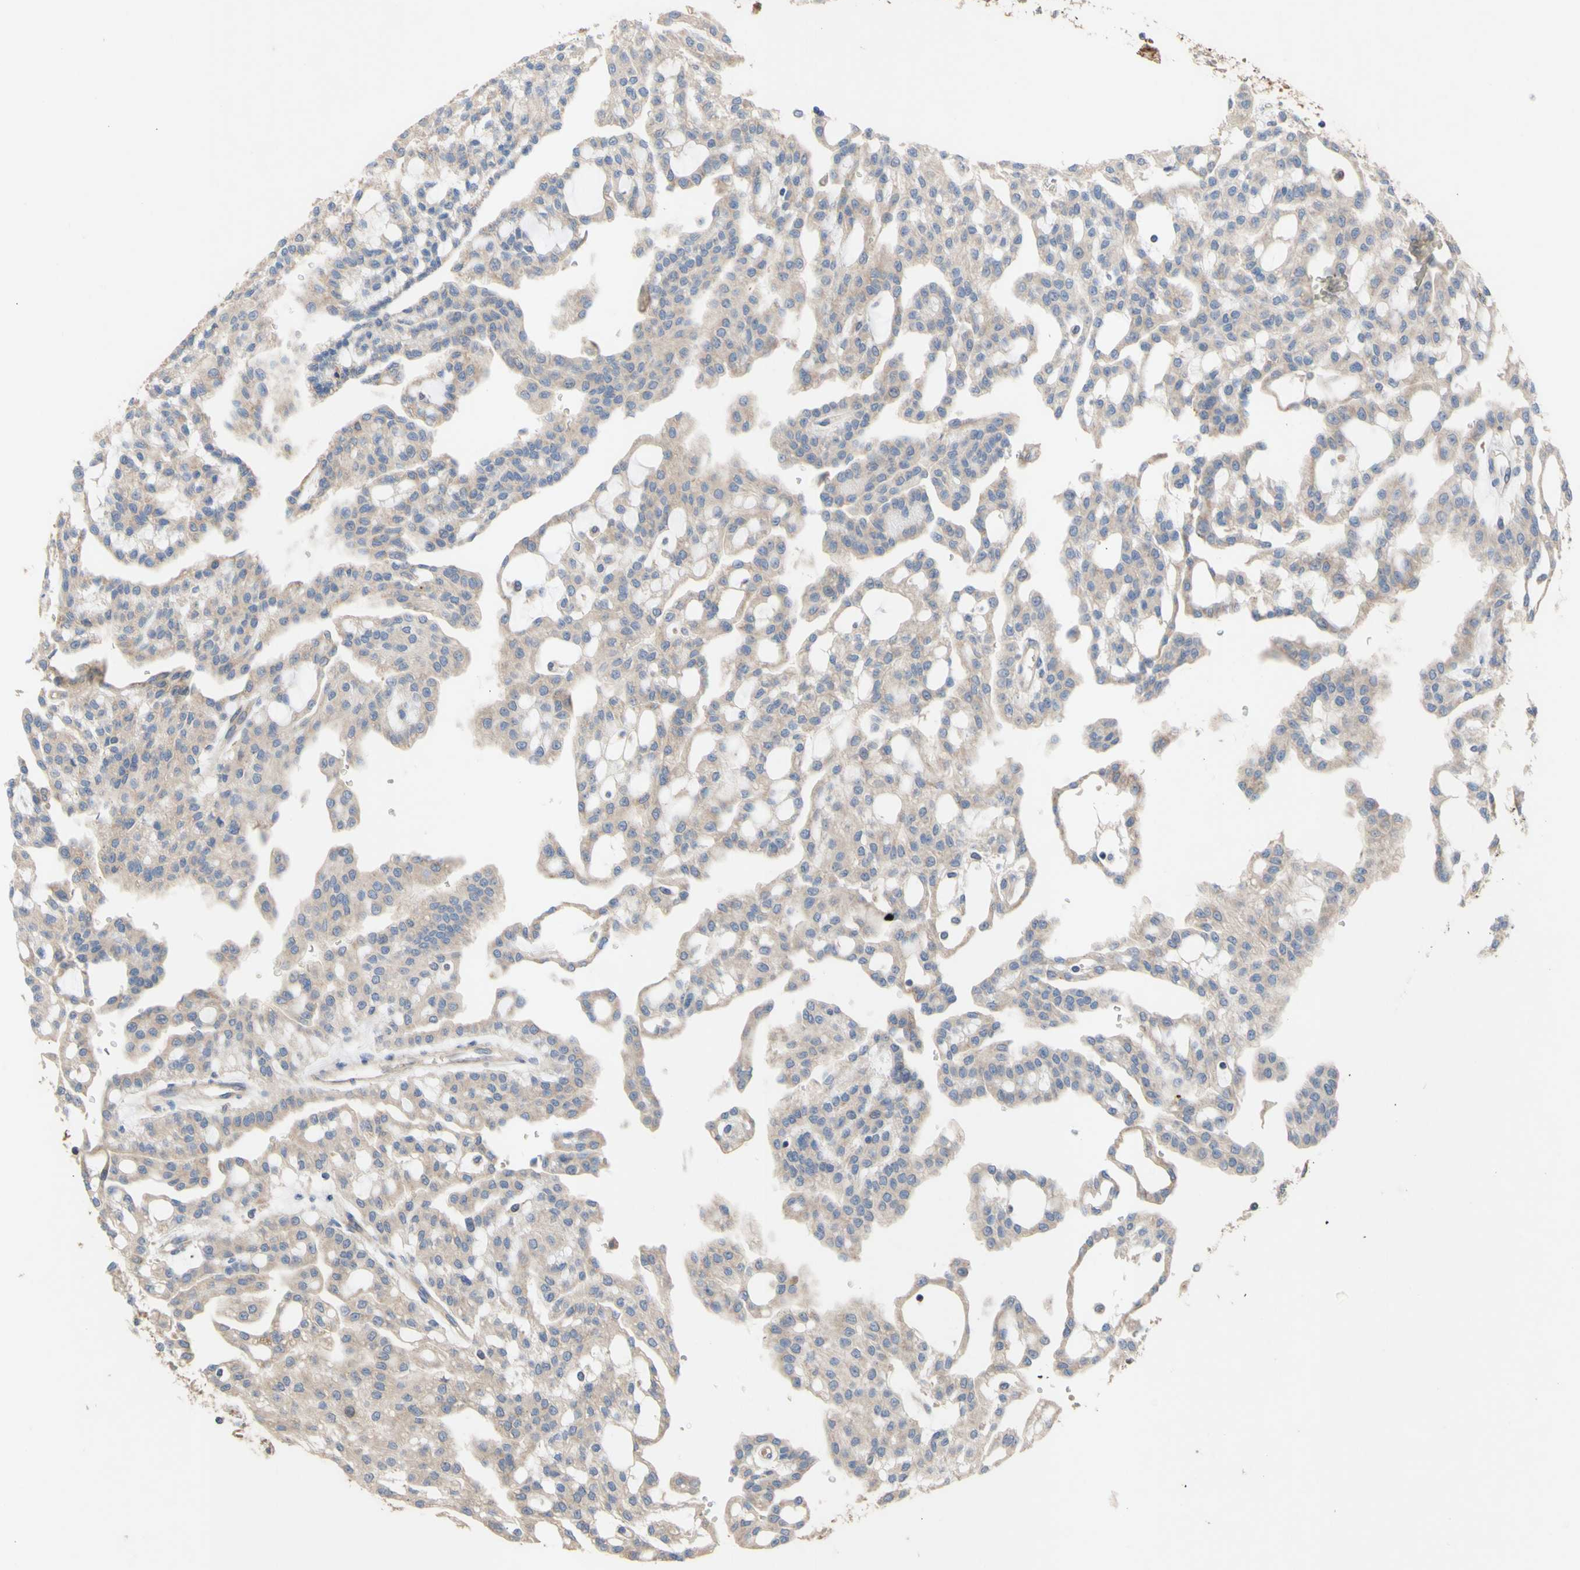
{"staining": {"intensity": "weak", "quantity": ">75%", "location": "cytoplasmic/membranous"}, "tissue": "renal cancer", "cell_type": "Tumor cells", "image_type": "cancer", "snomed": [{"axis": "morphology", "description": "Adenocarcinoma, NOS"}, {"axis": "topography", "description": "Kidney"}], "caption": "Renal cancer stained for a protein demonstrates weak cytoplasmic/membranous positivity in tumor cells.", "gene": "EIF2S3", "patient": {"sex": "male", "age": 63}}